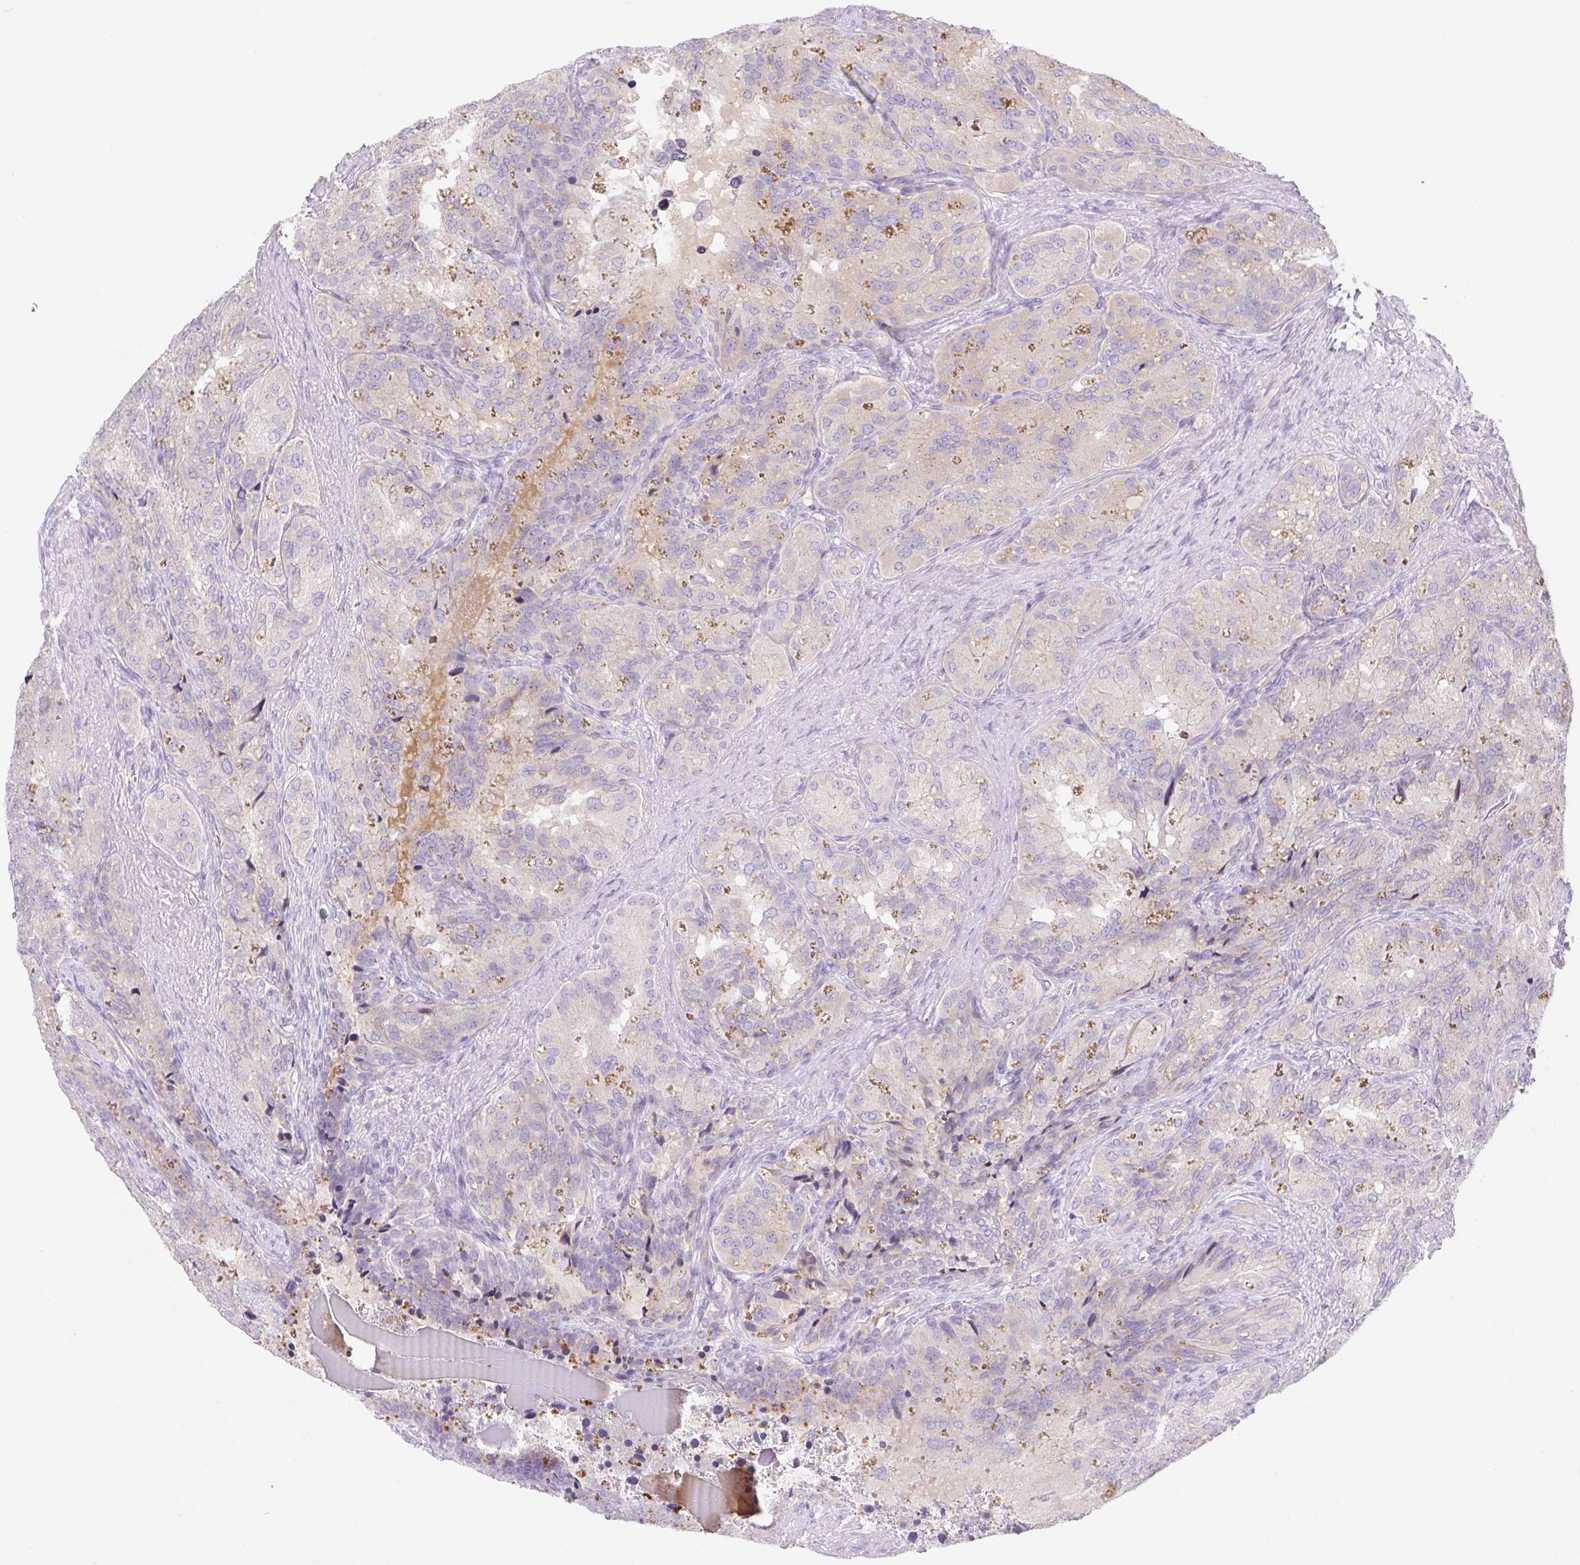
{"staining": {"intensity": "negative", "quantity": "none", "location": "none"}, "tissue": "seminal vesicle", "cell_type": "Glandular cells", "image_type": "normal", "snomed": [{"axis": "morphology", "description": "Normal tissue, NOS"}, {"axis": "topography", "description": "Seminal veicle"}], "caption": "DAB (3,3'-diaminobenzidine) immunohistochemical staining of normal human seminal vesicle shows no significant staining in glandular cells. Brightfield microscopy of immunohistochemistry stained with DAB (brown) and hematoxylin (blue), captured at high magnification.", "gene": "DENND5A", "patient": {"sex": "male", "age": 69}}